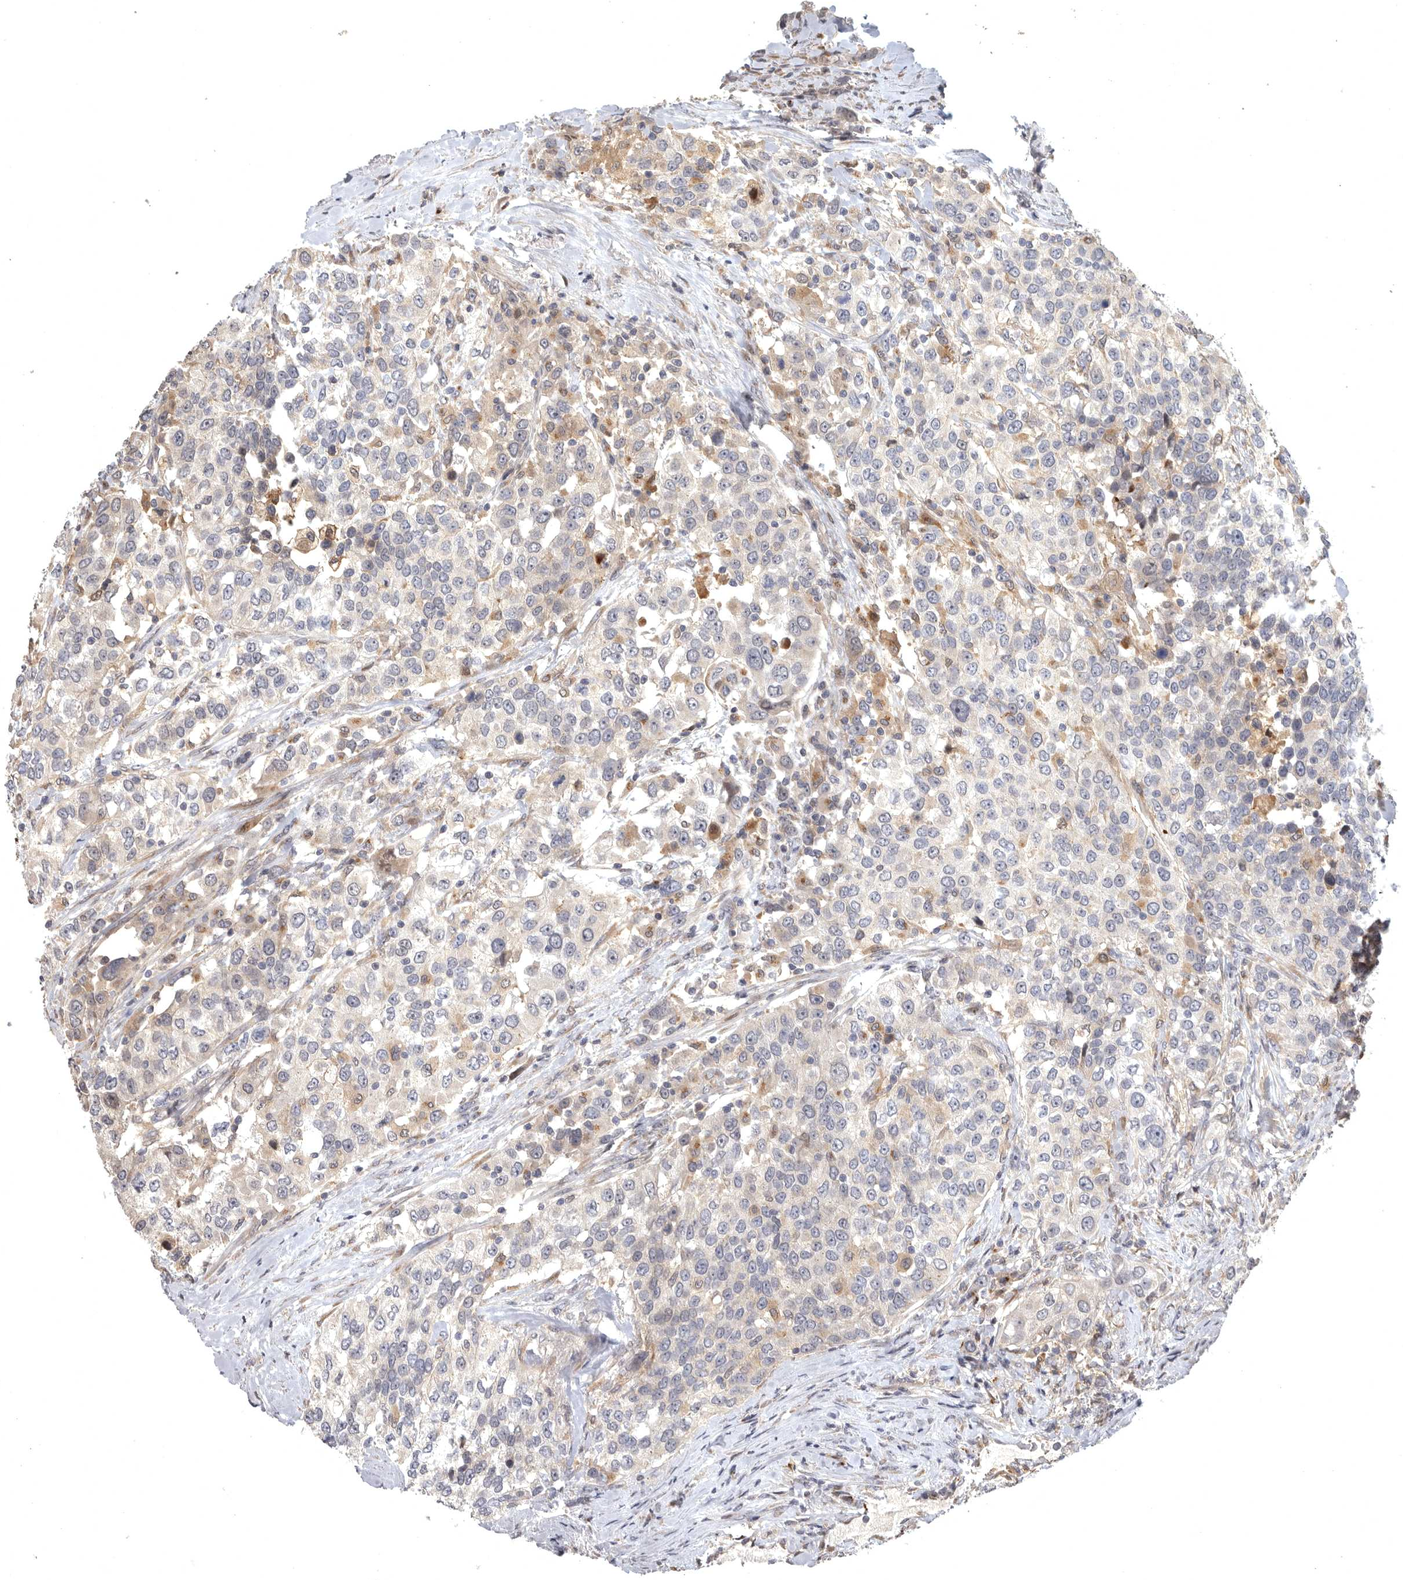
{"staining": {"intensity": "negative", "quantity": "none", "location": "none"}, "tissue": "urothelial cancer", "cell_type": "Tumor cells", "image_type": "cancer", "snomed": [{"axis": "morphology", "description": "Urothelial carcinoma, High grade"}, {"axis": "topography", "description": "Urinary bladder"}], "caption": "This is a histopathology image of IHC staining of urothelial cancer, which shows no expression in tumor cells. (Brightfield microscopy of DAB (3,3'-diaminobenzidine) IHC at high magnification).", "gene": "MAN2A1", "patient": {"sex": "female", "age": 80}}